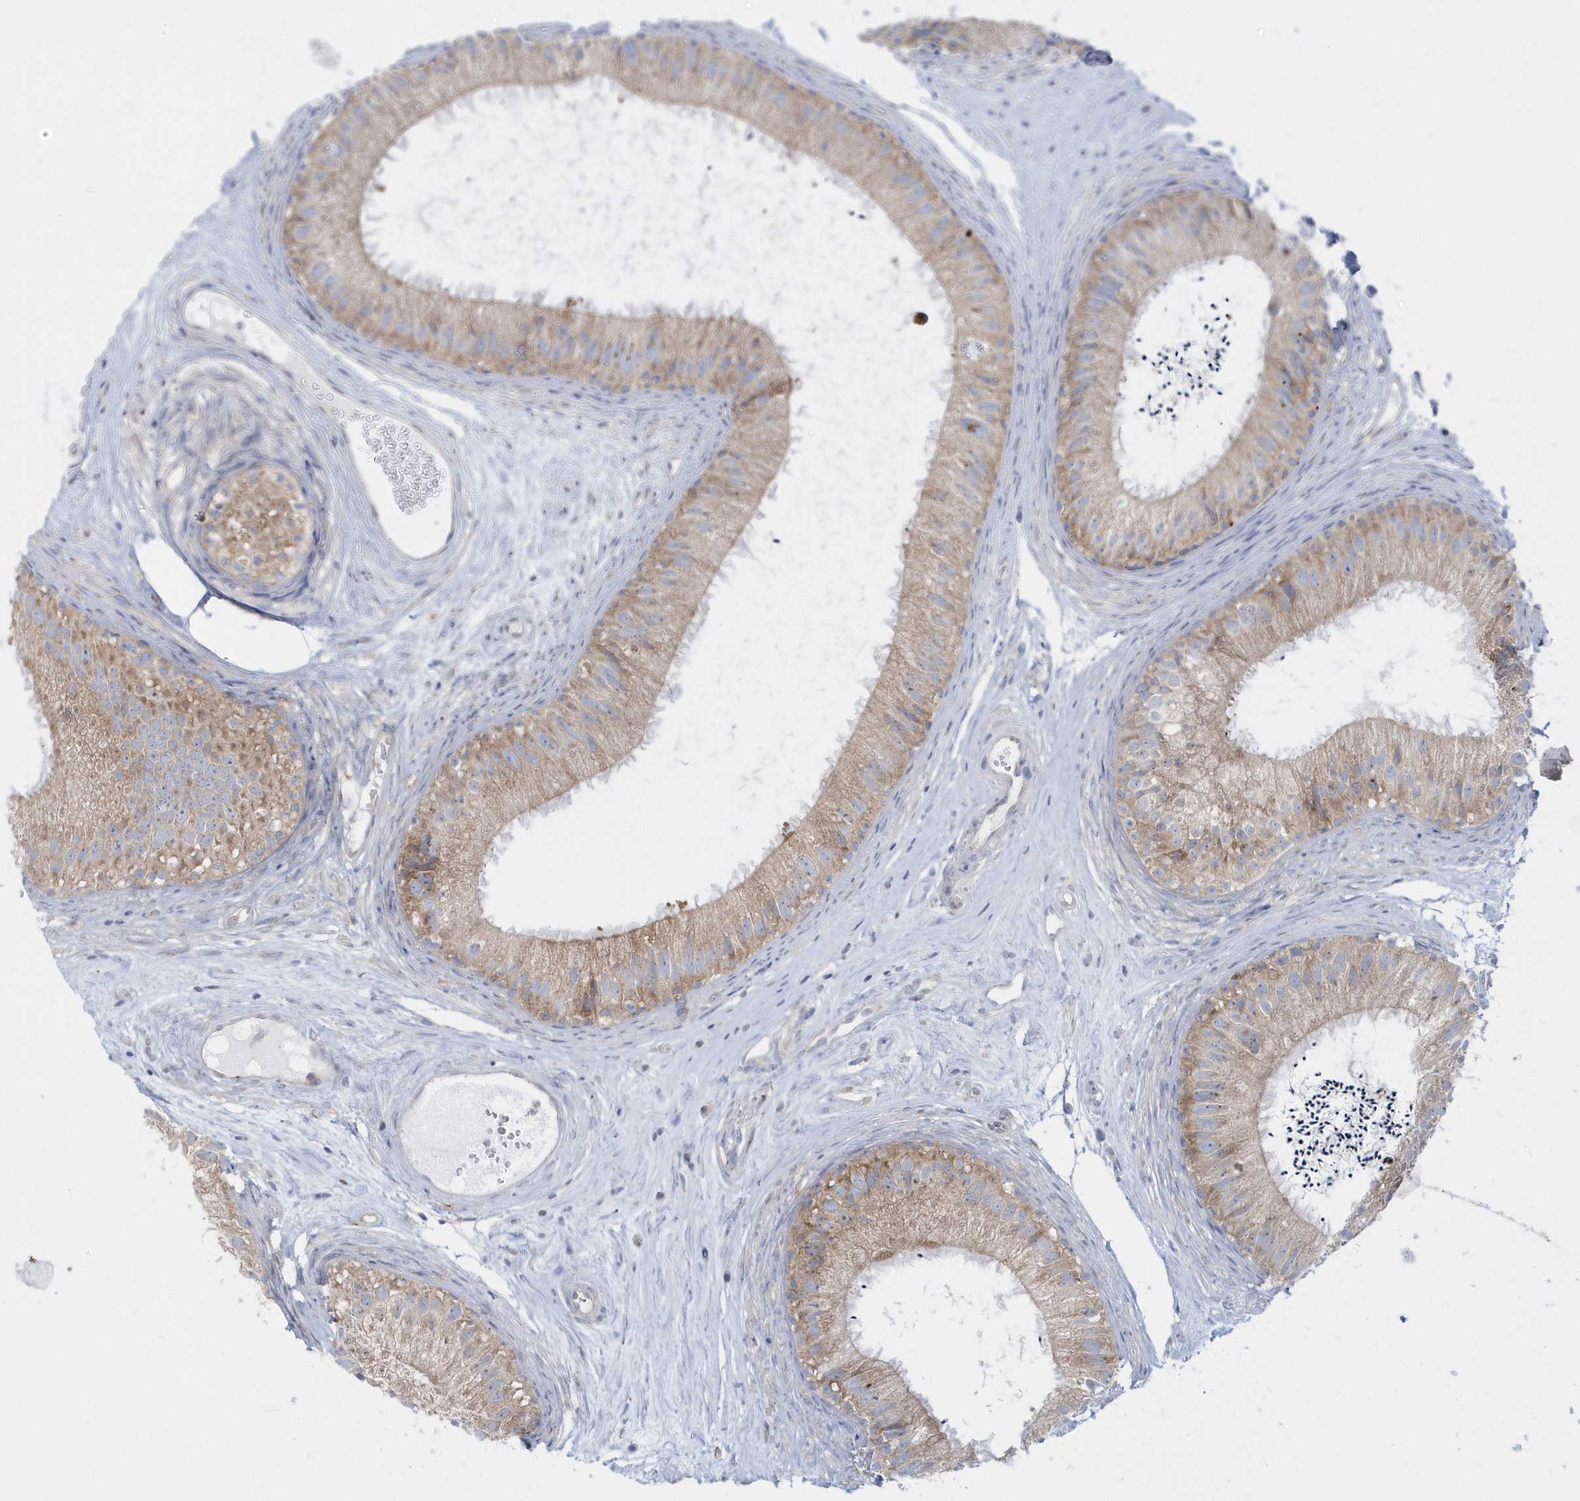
{"staining": {"intensity": "weak", "quantity": "25%-75%", "location": "cytoplasmic/membranous"}, "tissue": "epididymis", "cell_type": "Glandular cells", "image_type": "normal", "snomed": [{"axis": "morphology", "description": "Normal tissue, NOS"}, {"axis": "topography", "description": "Epididymis"}], "caption": "This is an image of immunohistochemistry (IHC) staining of benign epididymis, which shows weak staining in the cytoplasmic/membranous of glandular cells.", "gene": "EIF3C", "patient": {"sex": "male", "age": 77}}